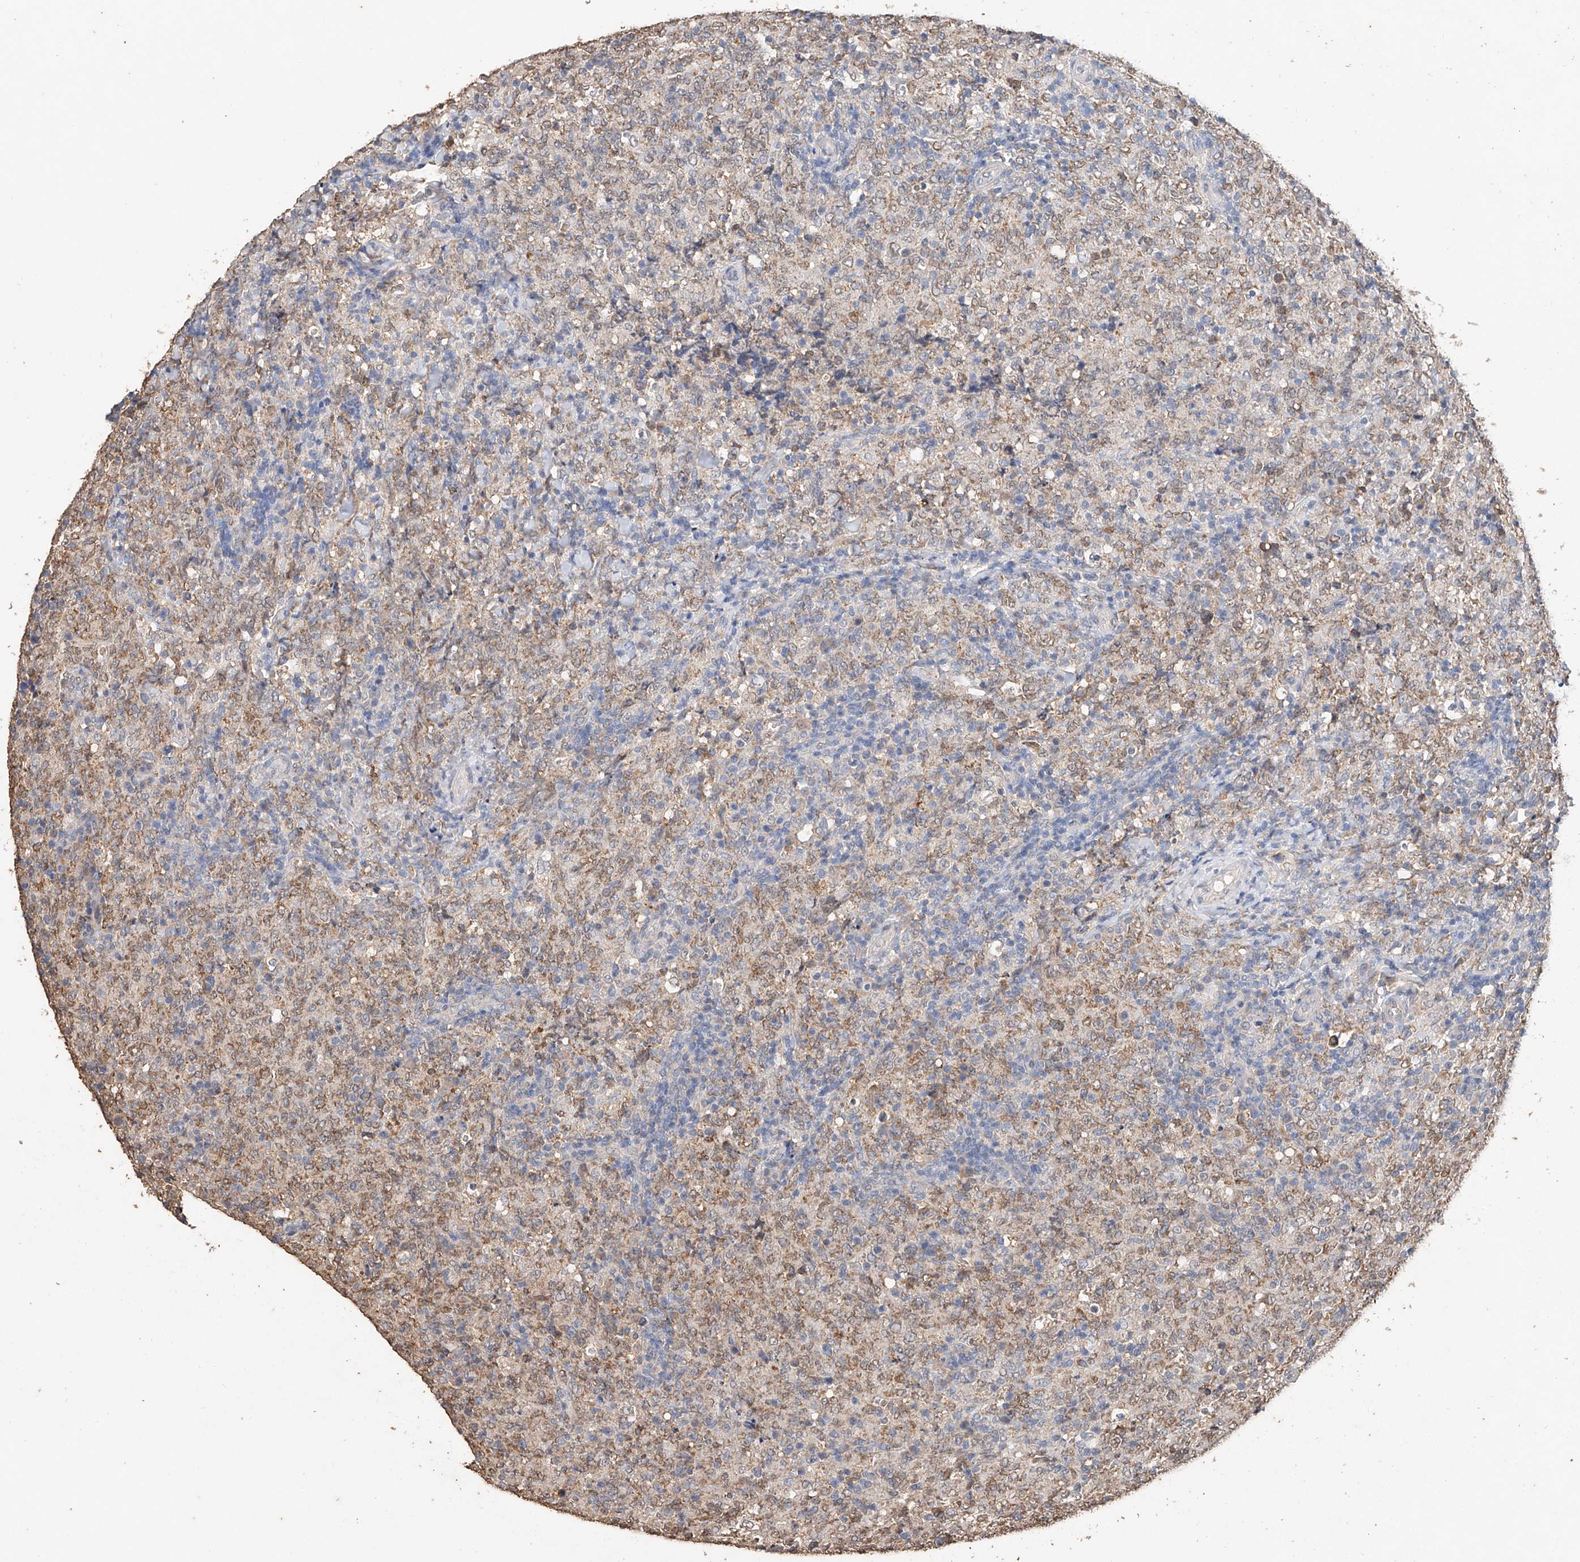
{"staining": {"intensity": "weak", "quantity": "25%-75%", "location": "cytoplasmic/membranous"}, "tissue": "lymphoma", "cell_type": "Tumor cells", "image_type": "cancer", "snomed": [{"axis": "morphology", "description": "Malignant lymphoma, non-Hodgkin's type, High grade"}, {"axis": "topography", "description": "Tonsil"}], "caption": "About 25%-75% of tumor cells in lymphoma reveal weak cytoplasmic/membranous protein expression as visualized by brown immunohistochemical staining.", "gene": "CERS4", "patient": {"sex": "female", "age": 36}}